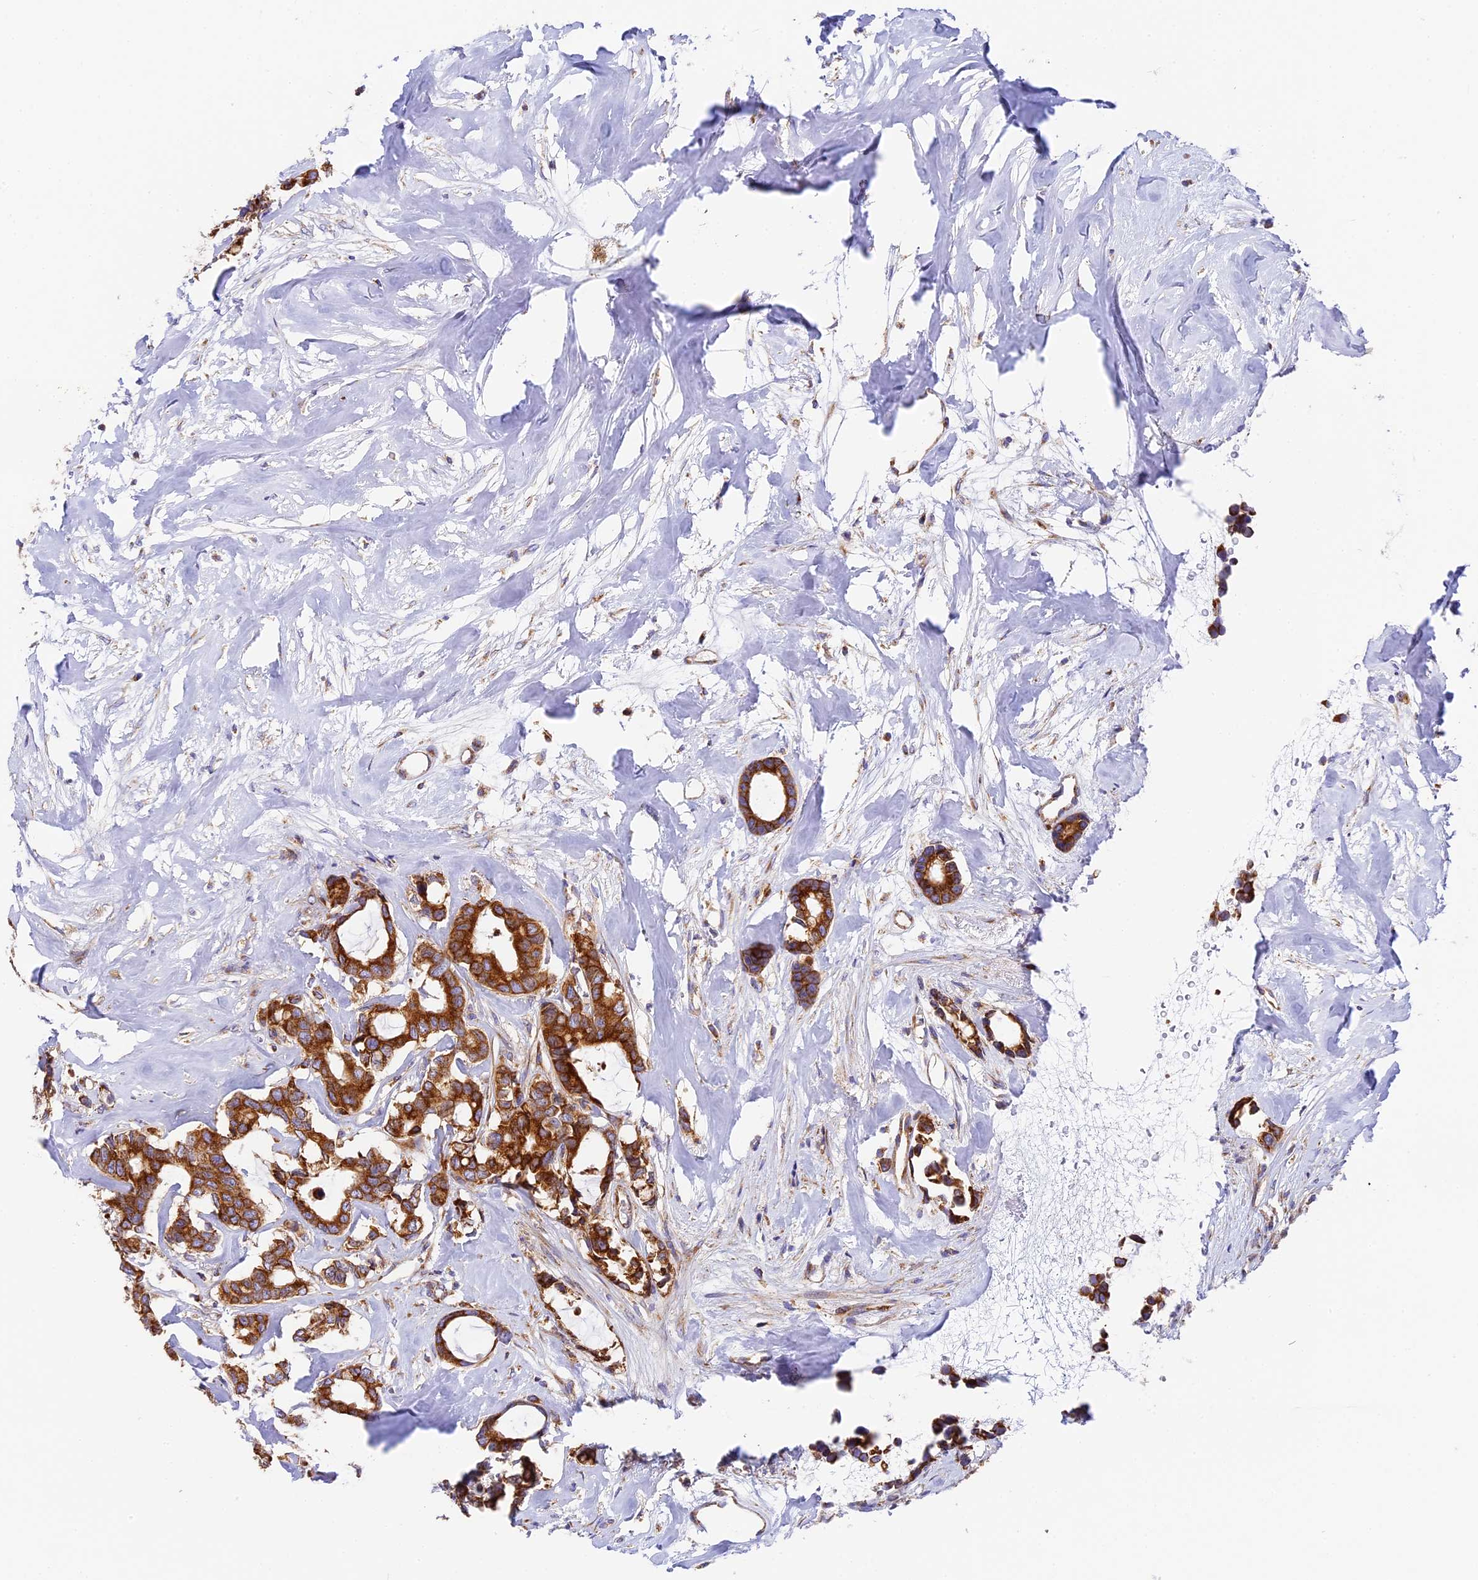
{"staining": {"intensity": "strong", "quantity": ">75%", "location": "cytoplasmic/membranous"}, "tissue": "breast cancer", "cell_type": "Tumor cells", "image_type": "cancer", "snomed": [{"axis": "morphology", "description": "Duct carcinoma"}, {"axis": "topography", "description": "Breast"}], "caption": "Tumor cells demonstrate strong cytoplasmic/membranous expression in approximately >75% of cells in breast cancer (invasive ductal carcinoma).", "gene": "MRAS", "patient": {"sex": "female", "age": 87}}